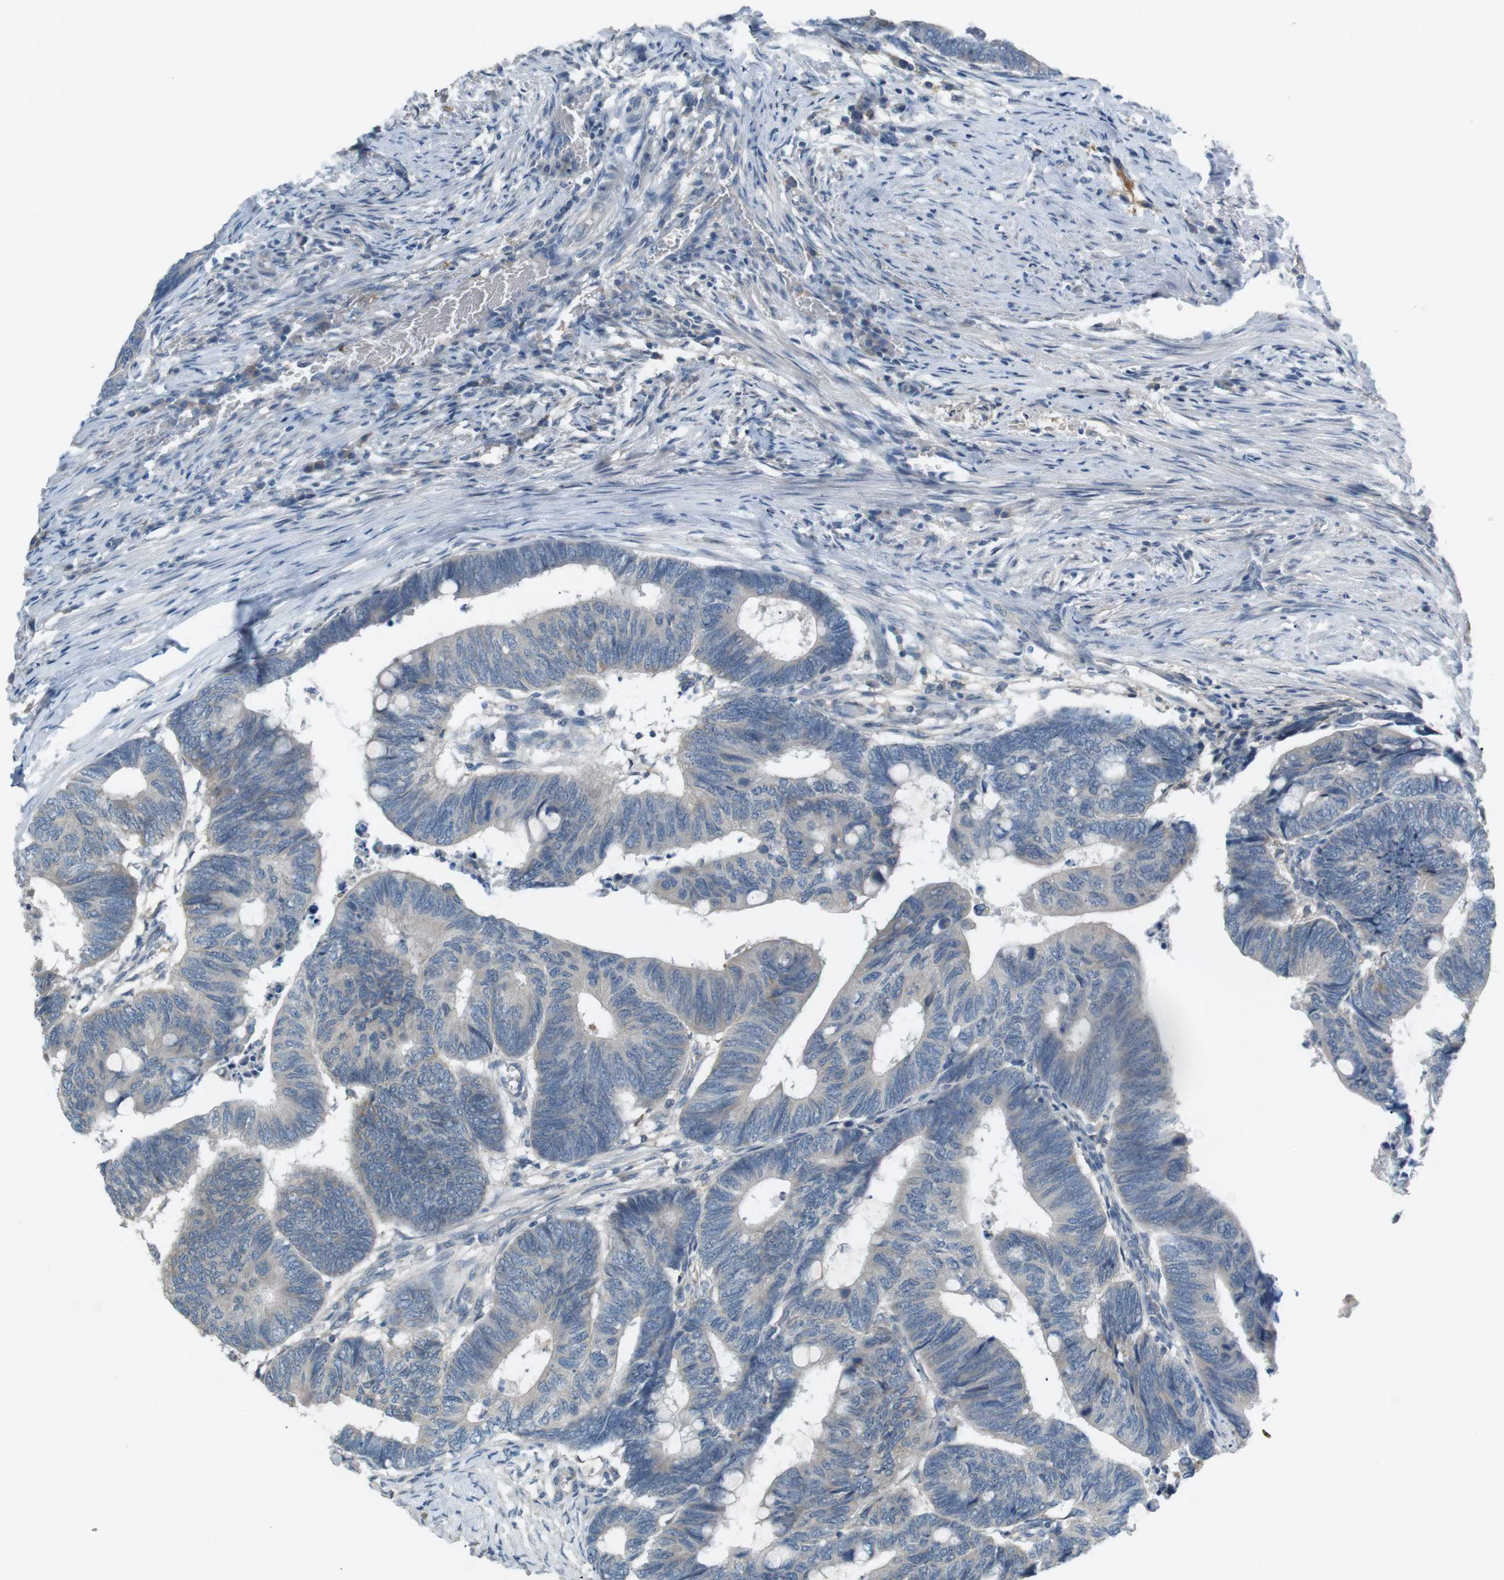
{"staining": {"intensity": "weak", "quantity": "<25%", "location": "cytoplasmic/membranous"}, "tissue": "colorectal cancer", "cell_type": "Tumor cells", "image_type": "cancer", "snomed": [{"axis": "morphology", "description": "Normal tissue, NOS"}, {"axis": "morphology", "description": "Adenocarcinoma, NOS"}, {"axis": "topography", "description": "Rectum"}, {"axis": "topography", "description": "Peripheral nerve tissue"}], "caption": "Micrograph shows no significant protein expression in tumor cells of colorectal adenocarcinoma. (Immunohistochemistry (ihc), brightfield microscopy, high magnification).", "gene": "RTN3", "patient": {"sex": "male", "age": 92}}